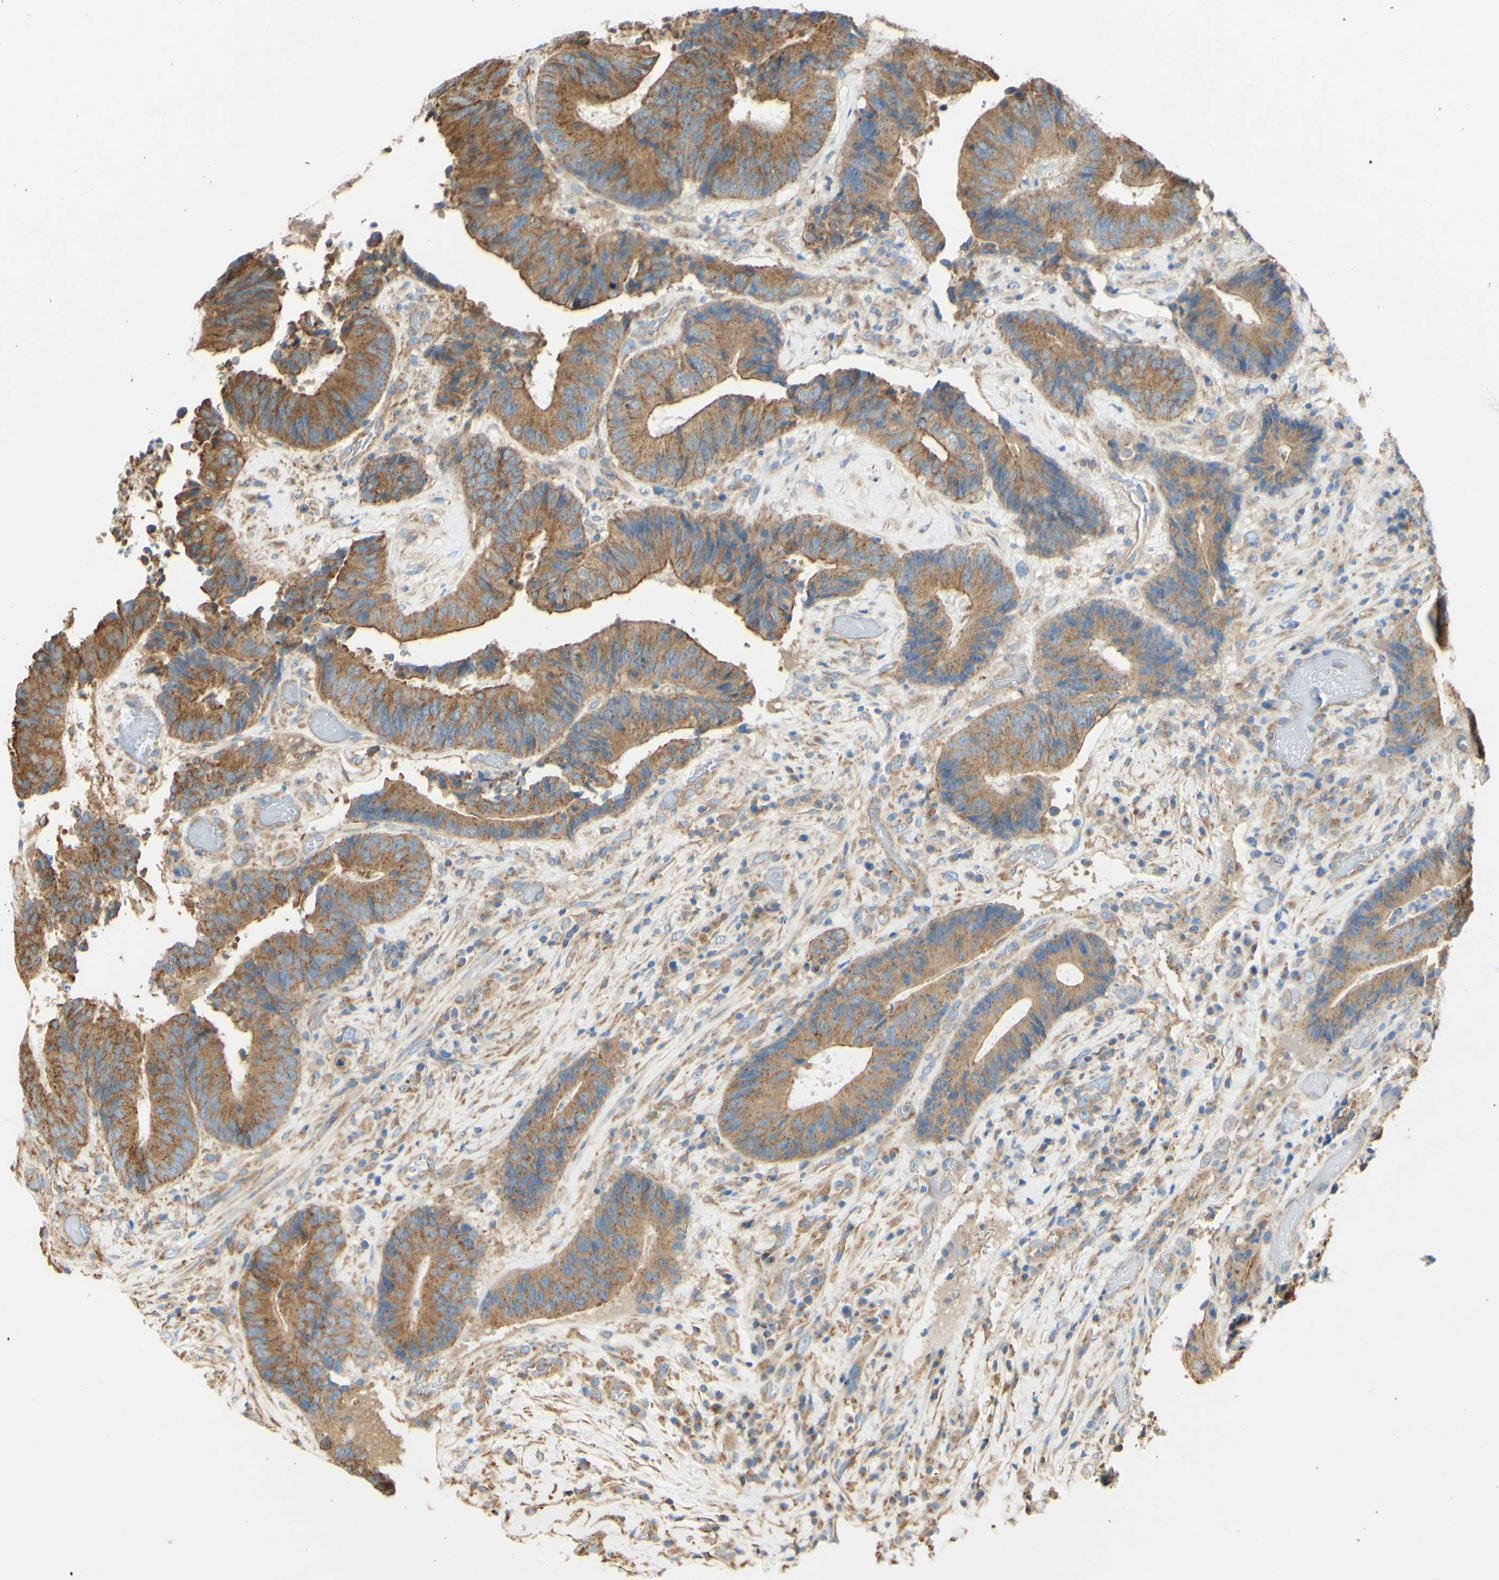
{"staining": {"intensity": "moderate", "quantity": ">75%", "location": "cytoplasmic/membranous"}, "tissue": "colorectal cancer", "cell_type": "Tumor cells", "image_type": "cancer", "snomed": [{"axis": "morphology", "description": "Adenocarcinoma, NOS"}, {"axis": "topography", "description": "Rectum"}], "caption": "High-magnification brightfield microscopy of colorectal cancer stained with DAB (brown) and counterstained with hematoxylin (blue). tumor cells exhibit moderate cytoplasmic/membranous expression is present in about>75% of cells.", "gene": "CLTC", "patient": {"sex": "male", "age": 72}}